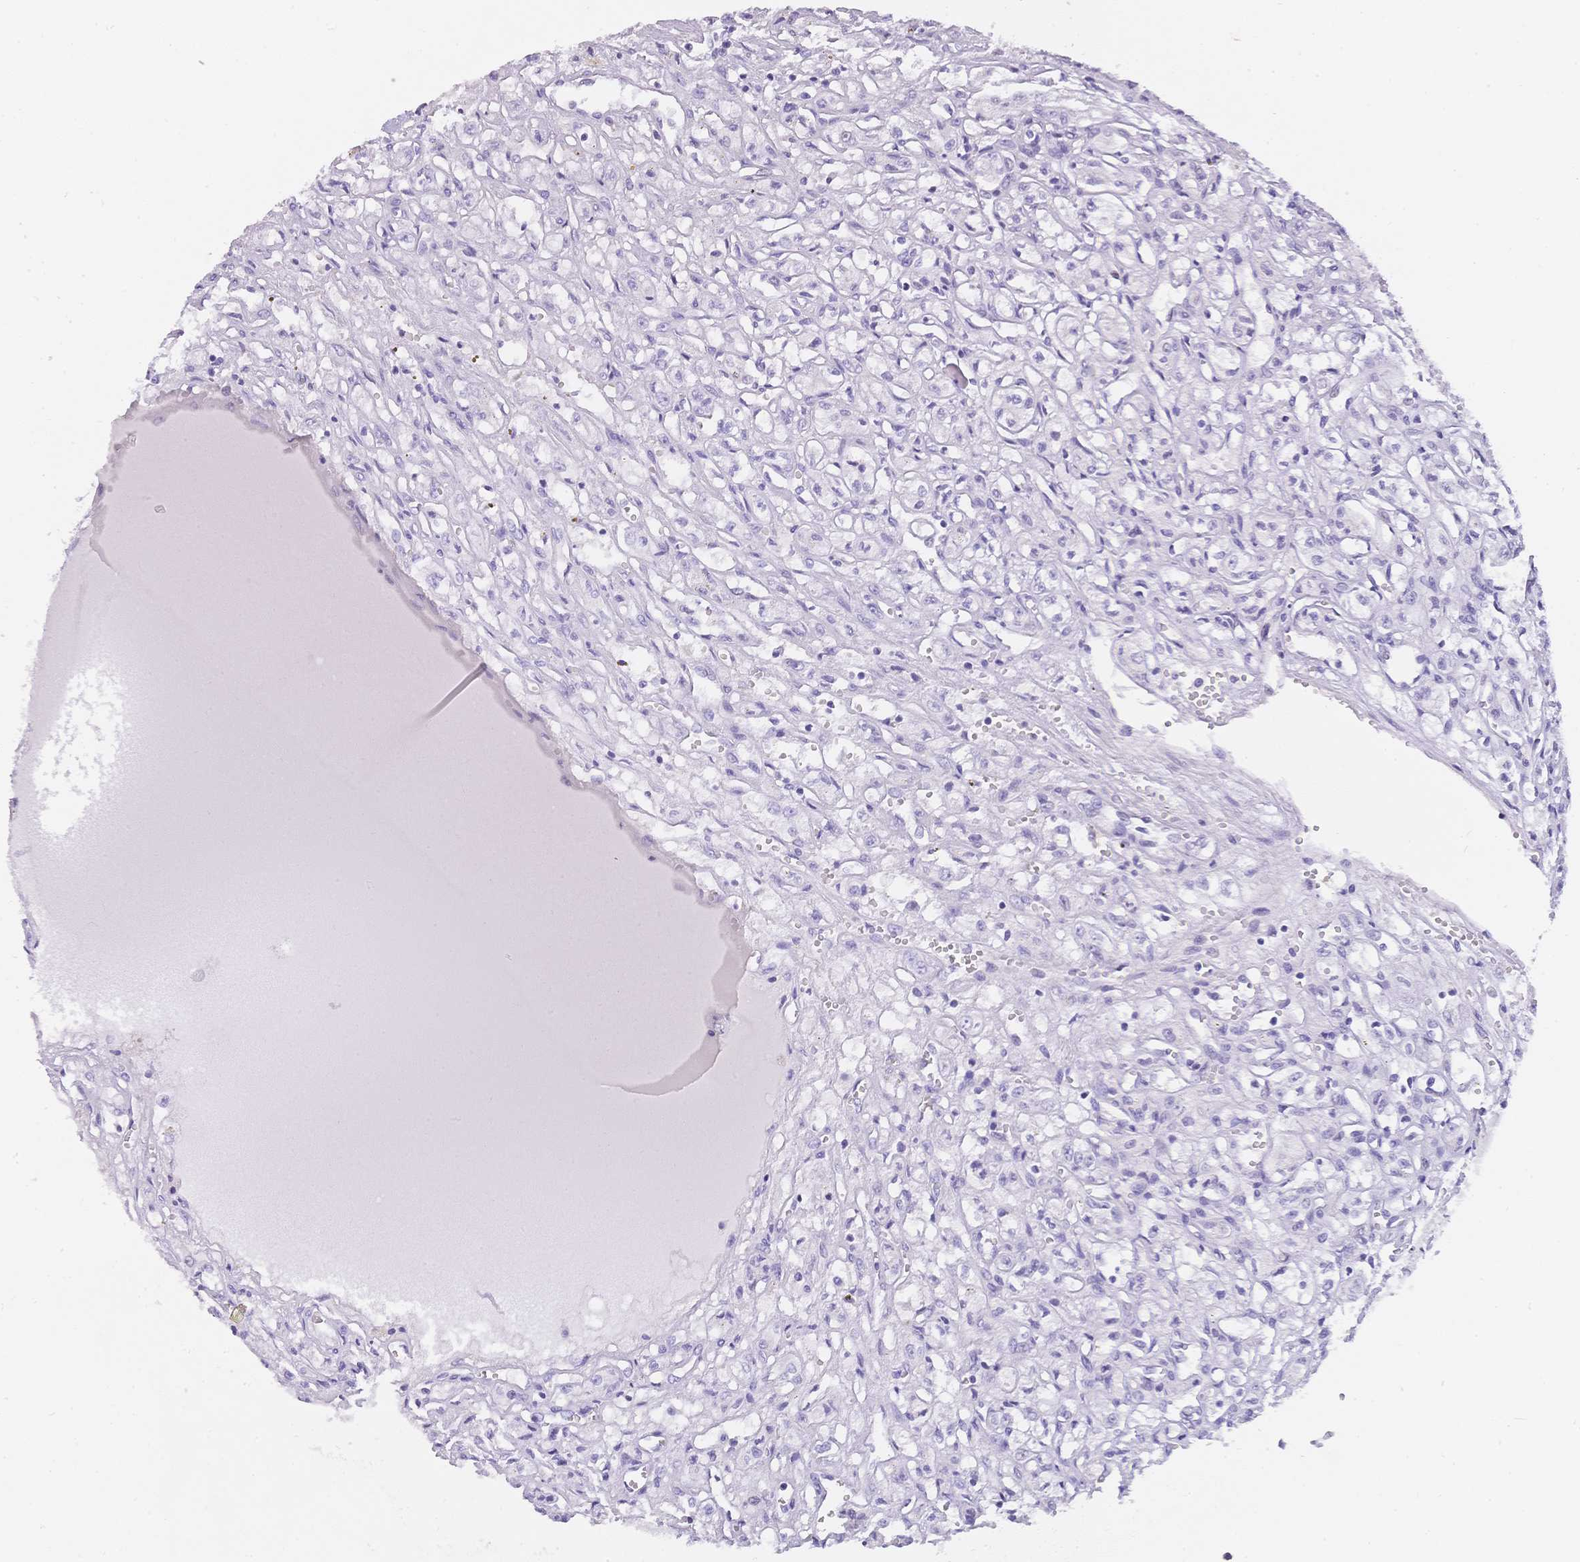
{"staining": {"intensity": "negative", "quantity": "none", "location": "none"}, "tissue": "renal cancer", "cell_type": "Tumor cells", "image_type": "cancer", "snomed": [{"axis": "morphology", "description": "Adenocarcinoma, NOS"}, {"axis": "topography", "description": "Kidney"}], "caption": "Tumor cells show no significant staining in adenocarcinoma (renal).", "gene": "MUC21", "patient": {"sex": "male", "age": 56}}